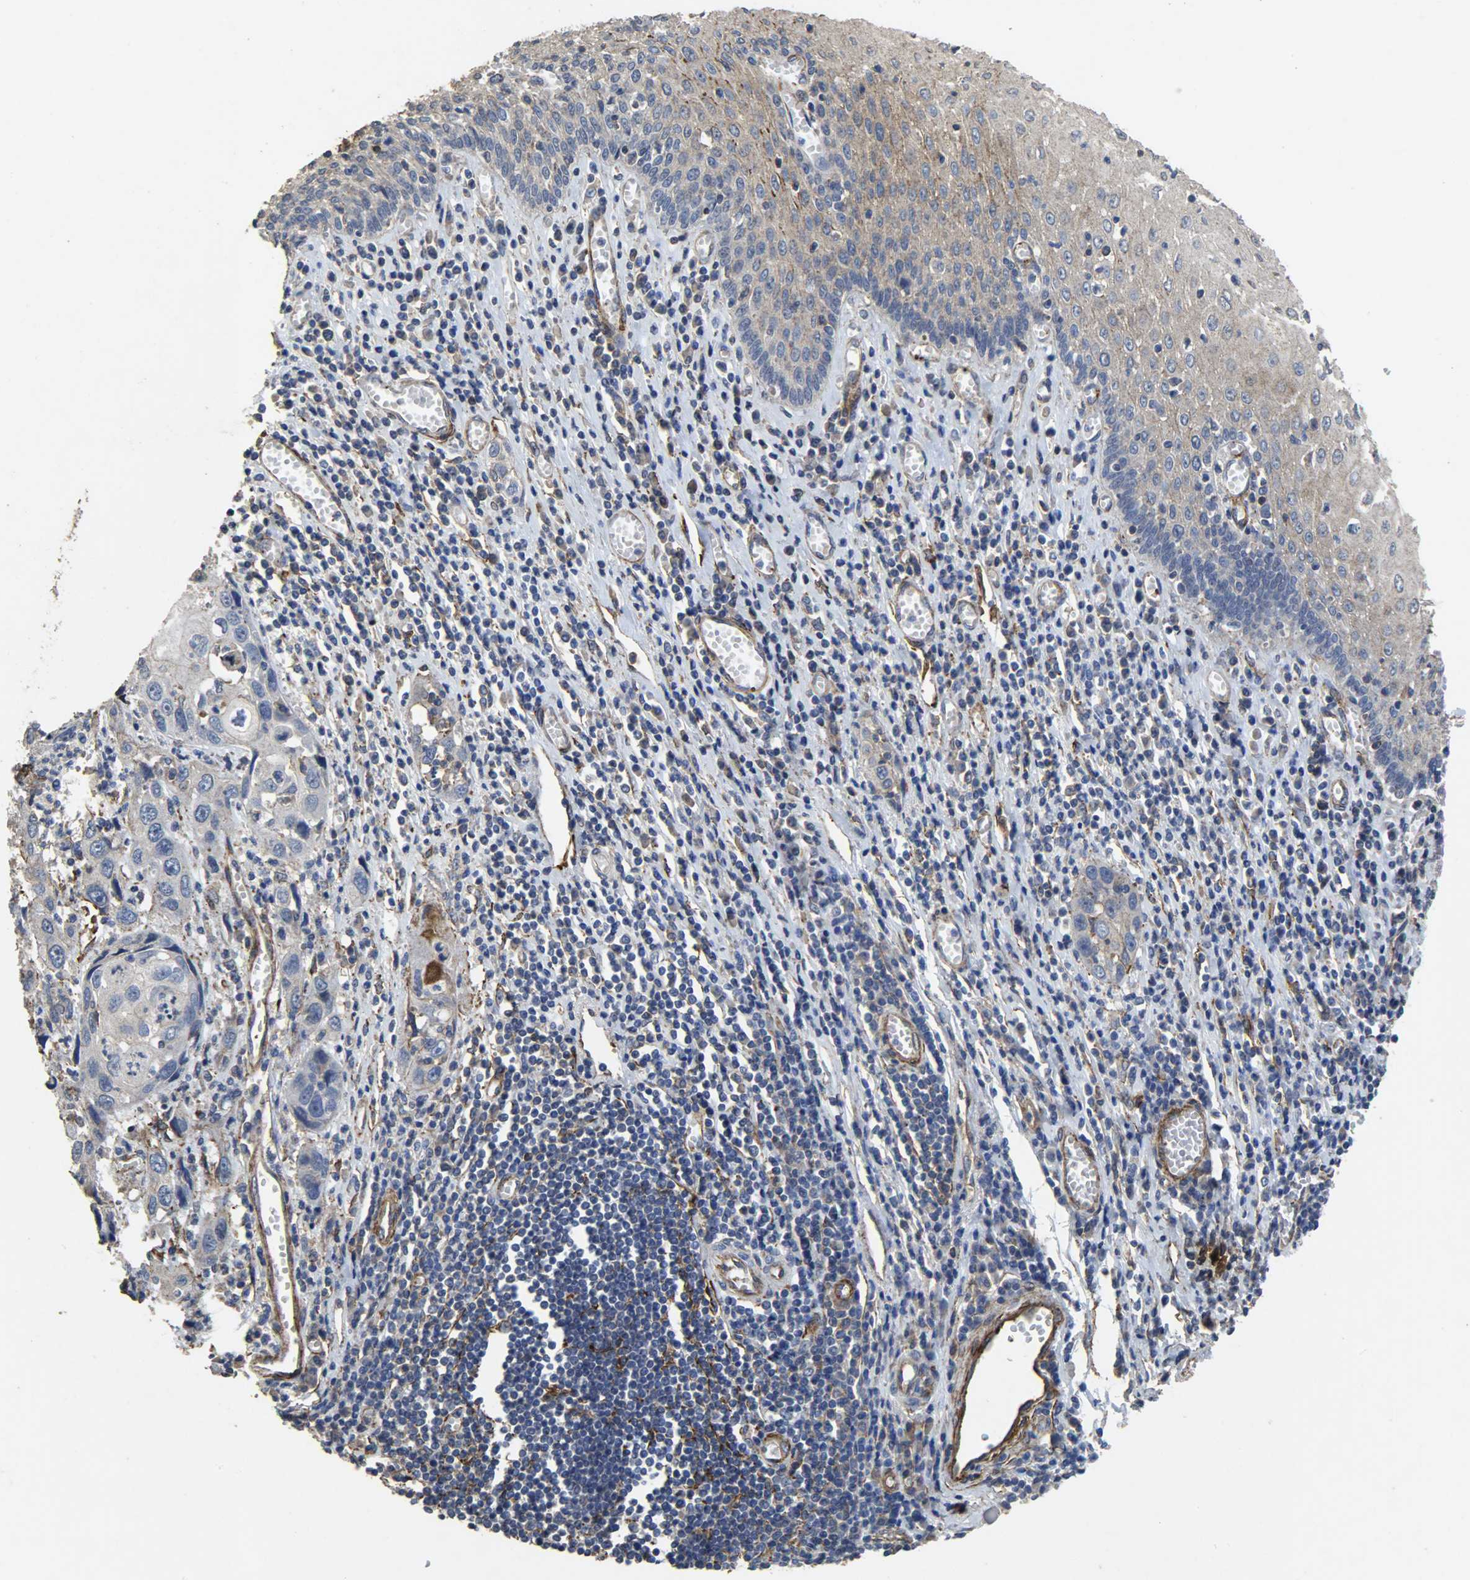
{"staining": {"intensity": "weak", "quantity": ">75%", "location": "cytoplasmic/membranous"}, "tissue": "esophagus", "cell_type": "Squamous epithelial cells", "image_type": "normal", "snomed": [{"axis": "morphology", "description": "Normal tissue, NOS"}, {"axis": "morphology", "description": "Squamous cell carcinoma, NOS"}, {"axis": "topography", "description": "Esophagus"}], "caption": "Protein expression by immunohistochemistry shows weak cytoplasmic/membranous staining in about >75% of squamous epithelial cells in normal esophagus.", "gene": "TPM4", "patient": {"sex": "male", "age": 65}}